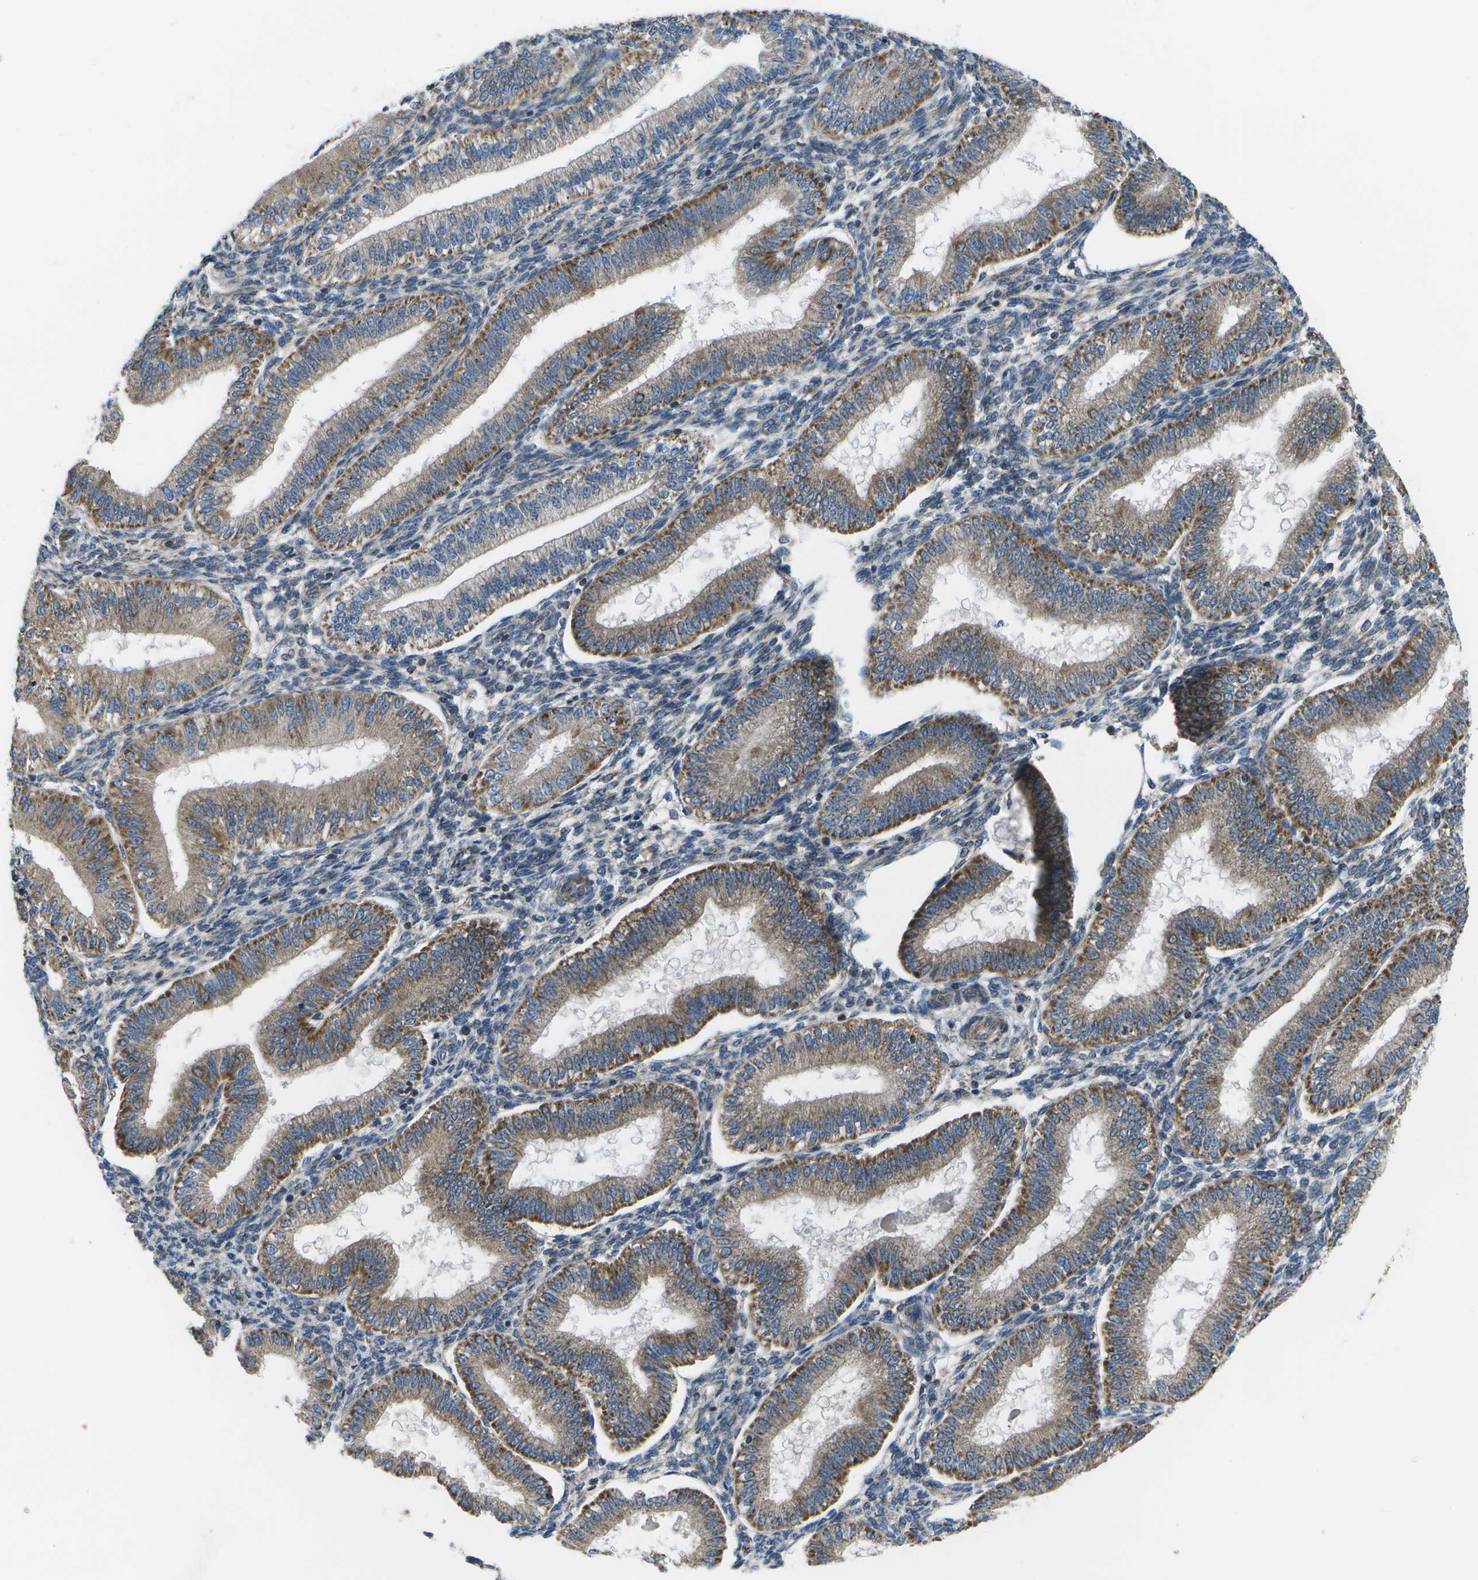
{"staining": {"intensity": "weak", "quantity": "<25%", "location": "cytoplasmic/membranous"}, "tissue": "endometrium", "cell_type": "Cells in endometrial stroma", "image_type": "normal", "snomed": [{"axis": "morphology", "description": "Normal tissue, NOS"}, {"axis": "topography", "description": "Endometrium"}], "caption": "Immunohistochemistry (IHC) photomicrograph of normal endometrium: human endometrium stained with DAB (3,3'-diaminobenzidine) exhibits no significant protein positivity in cells in endometrial stroma.", "gene": "MVK", "patient": {"sex": "female", "age": 39}}